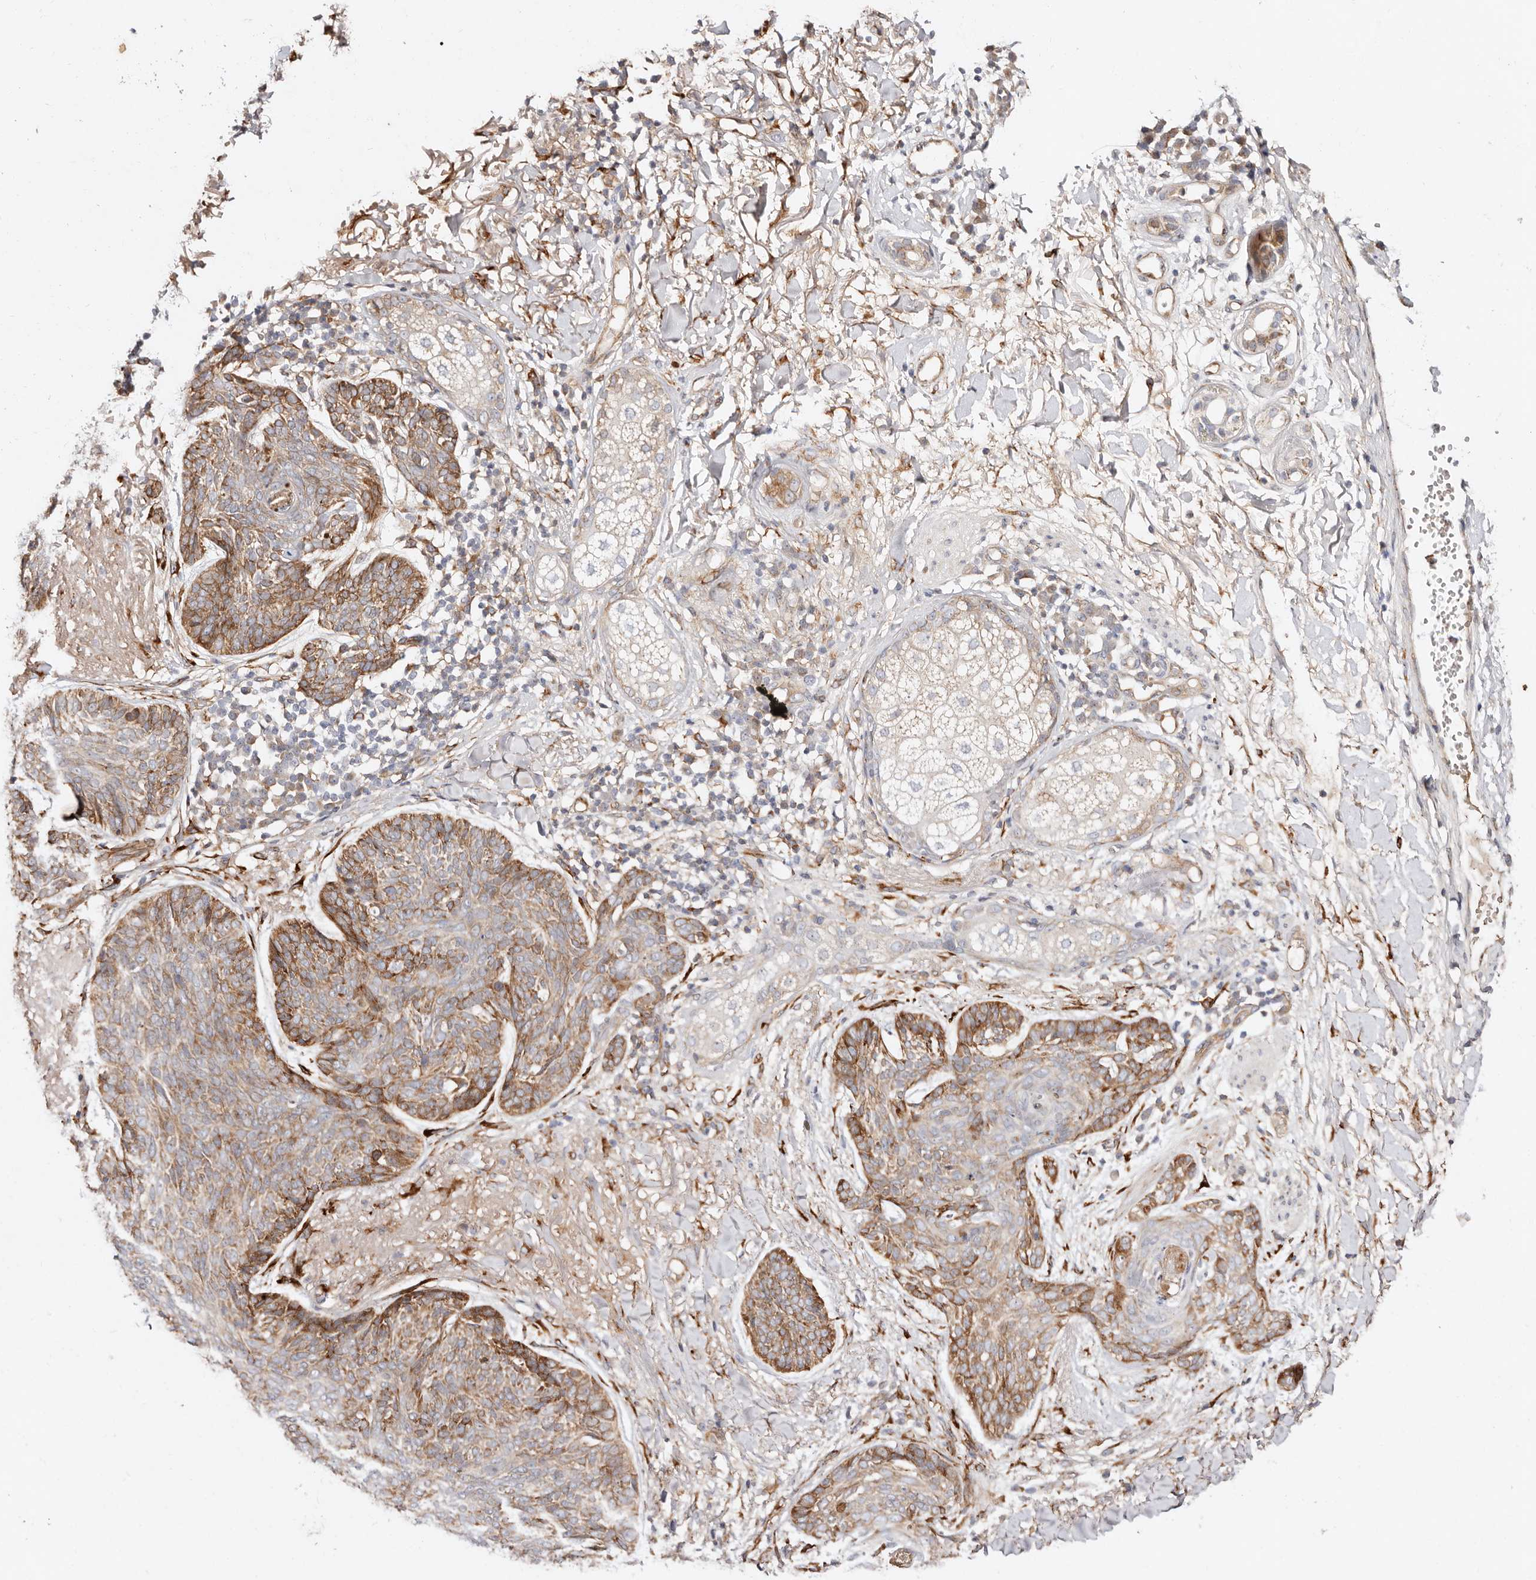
{"staining": {"intensity": "moderate", "quantity": ">75%", "location": "cytoplasmic/membranous"}, "tissue": "skin cancer", "cell_type": "Tumor cells", "image_type": "cancer", "snomed": [{"axis": "morphology", "description": "Basal cell carcinoma"}, {"axis": "topography", "description": "Skin"}], "caption": "A photomicrograph of skin basal cell carcinoma stained for a protein exhibits moderate cytoplasmic/membranous brown staining in tumor cells. The protein is shown in brown color, while the nuclei are stained blue.", "gene": "SERPINH1", "patient": {"sex": "male", "age": 85}}